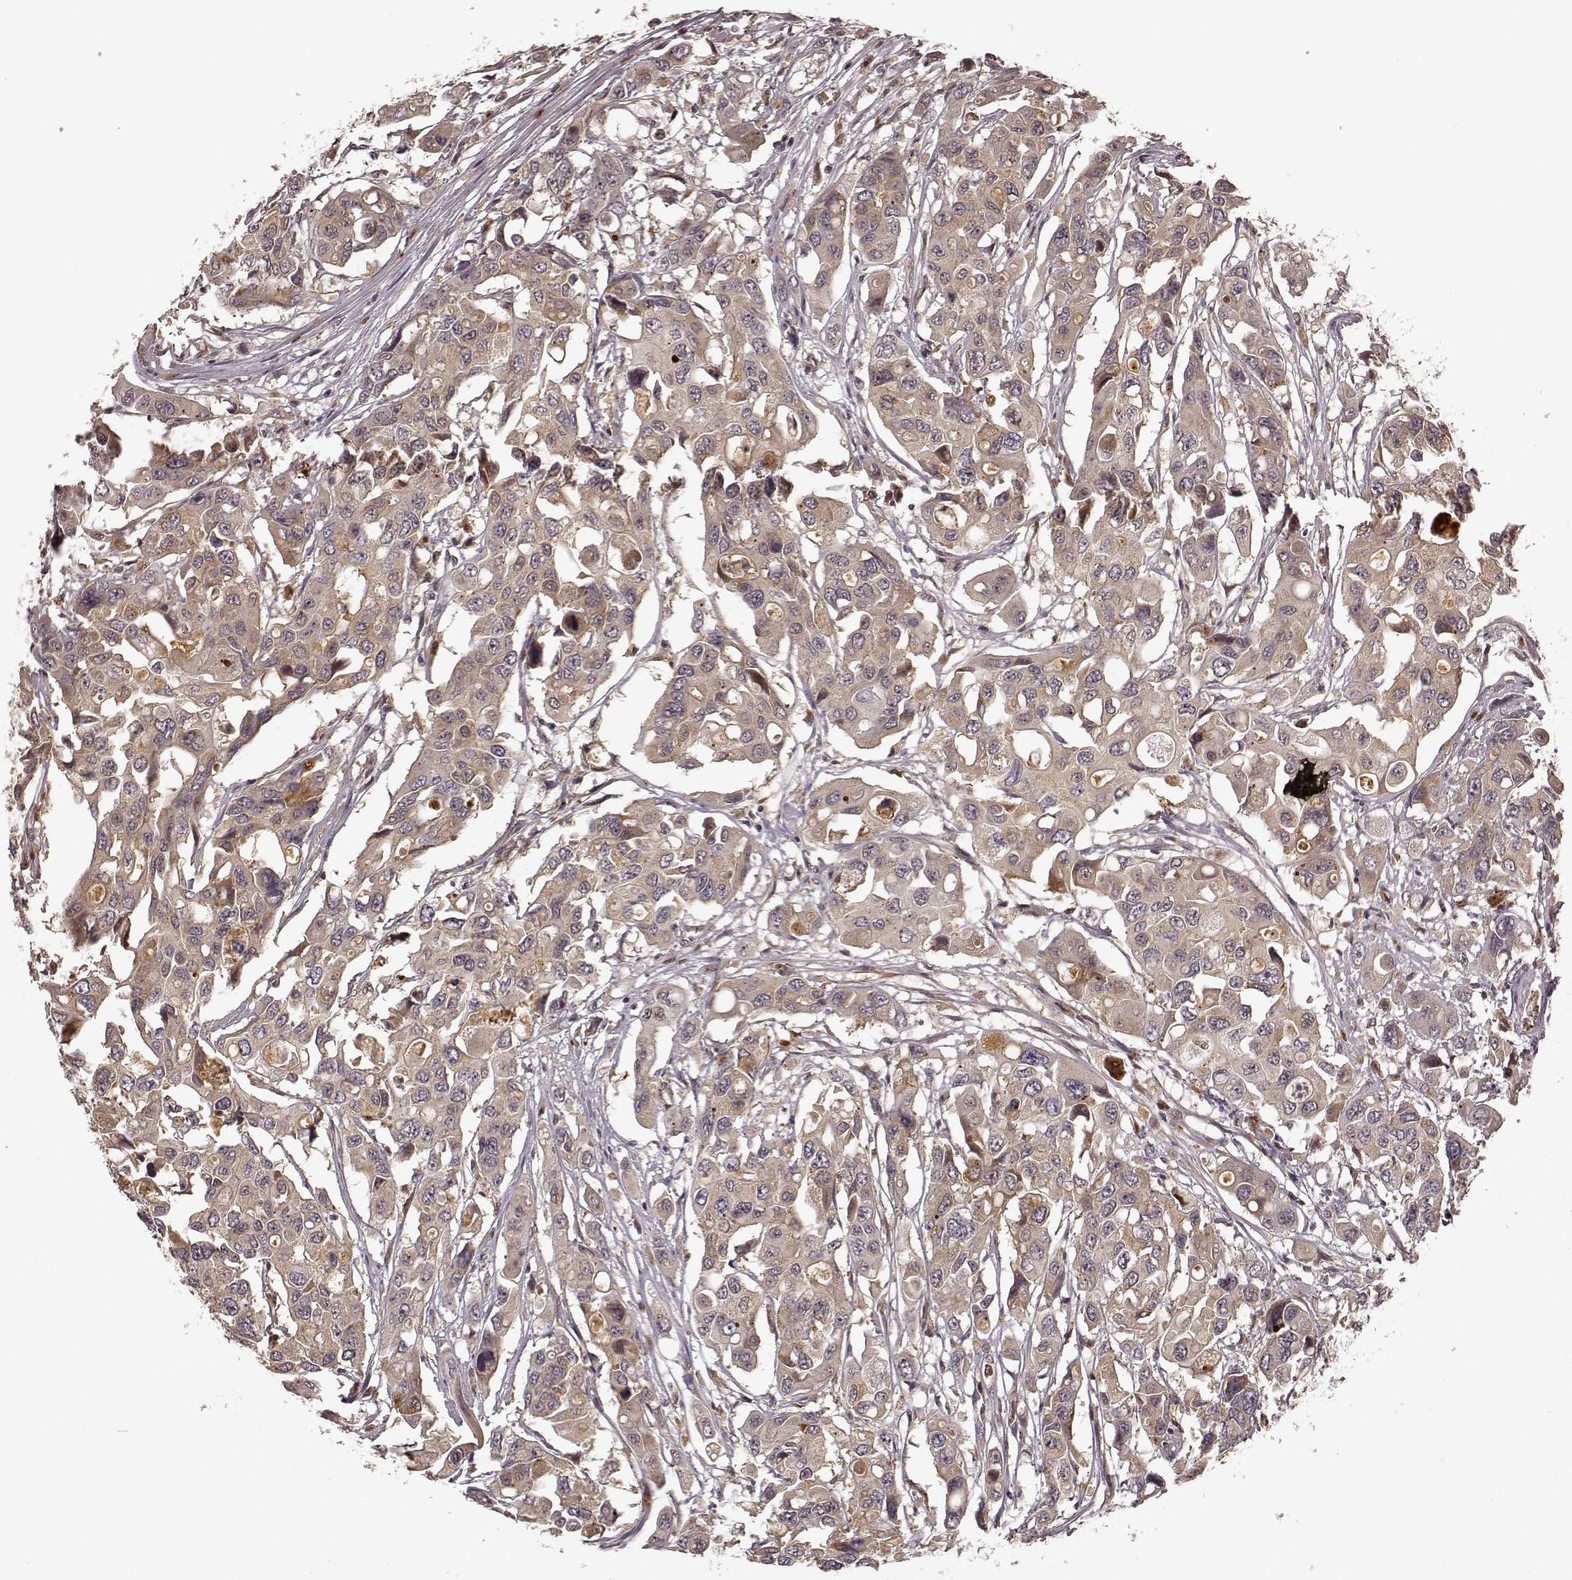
{"staining": {"intensity": "weak", "quantity": ">75%", "location": "cytoplasmic/membranous"}, "tissue": "colorectal cancer", "cell_type": "Tumor cells", "image_type": "cancer", "snomed": [{"axis": "morphology", "description": "Adenocarcinoma, NOS"}, {"axis": "topography", "description": "Colon"}], "caption": "This is an image of immunohistochemistry (IHC) staining of colorectal adenocarcinoma, which shows weak expression in the cytoplasmic/membranous of tumor cells.", "gene": "SLC12A9", "patient": {"sex": "male", "age": 77}}